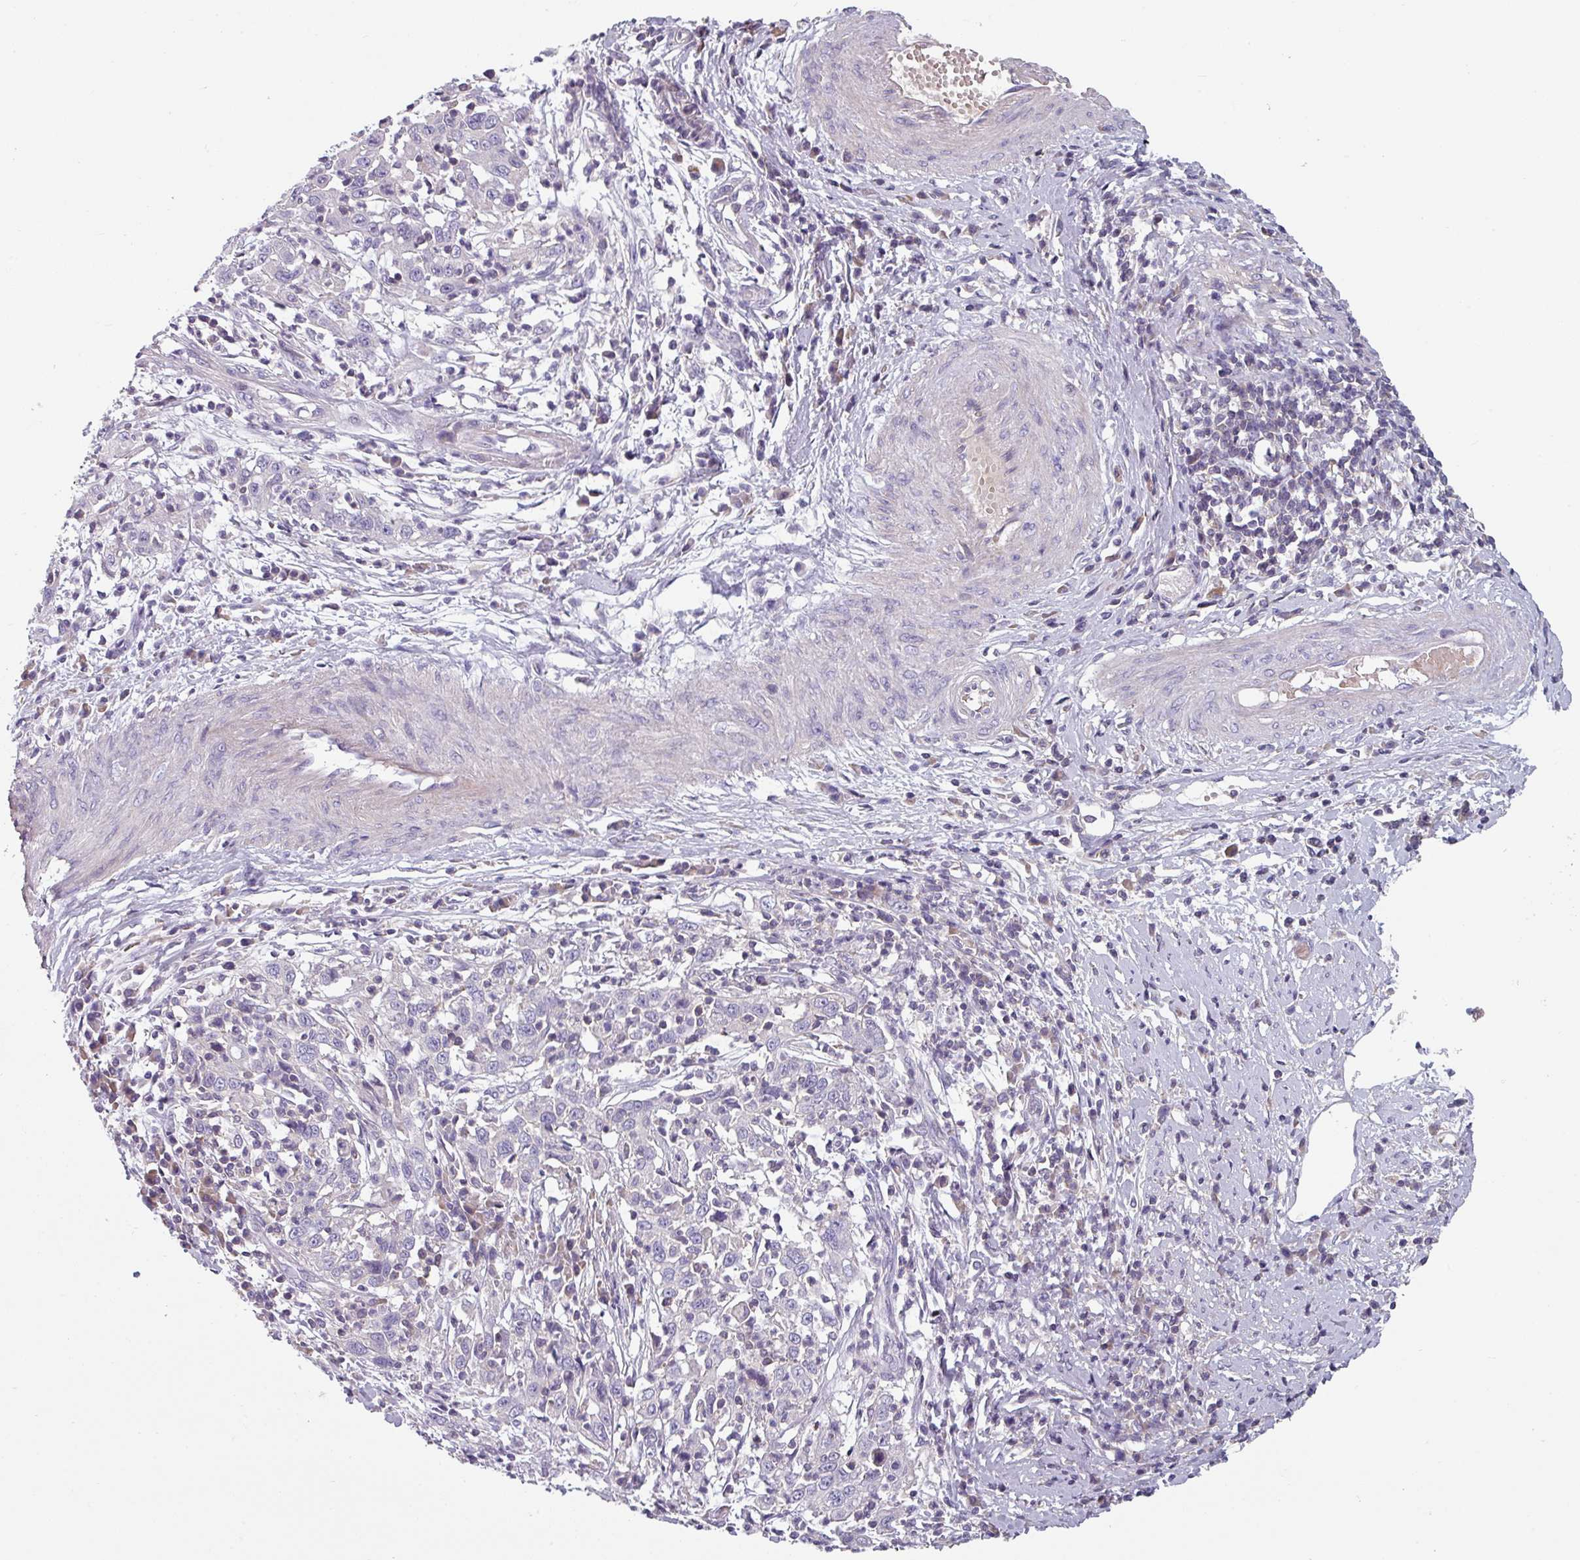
{"staining": {"intensity": "negative", "quantity": "none", "location": "none"}, "tissue": "cervical cancer", "cell_type": "Tumor cells", "image_type": "cancer", "snomed": [{"axis": "morphology", "description": "Squamous cell carcinoma, NOS"}, {"axis": "topography", "description": "Cervix"}], "caption": "An image of cervical cancer (squamous cell carcinoma) stained for a protein demonstrates no brown staining in tumor cells.", "gene": "TMEM132A", "patient": {"sex": "female", "age": 46}}